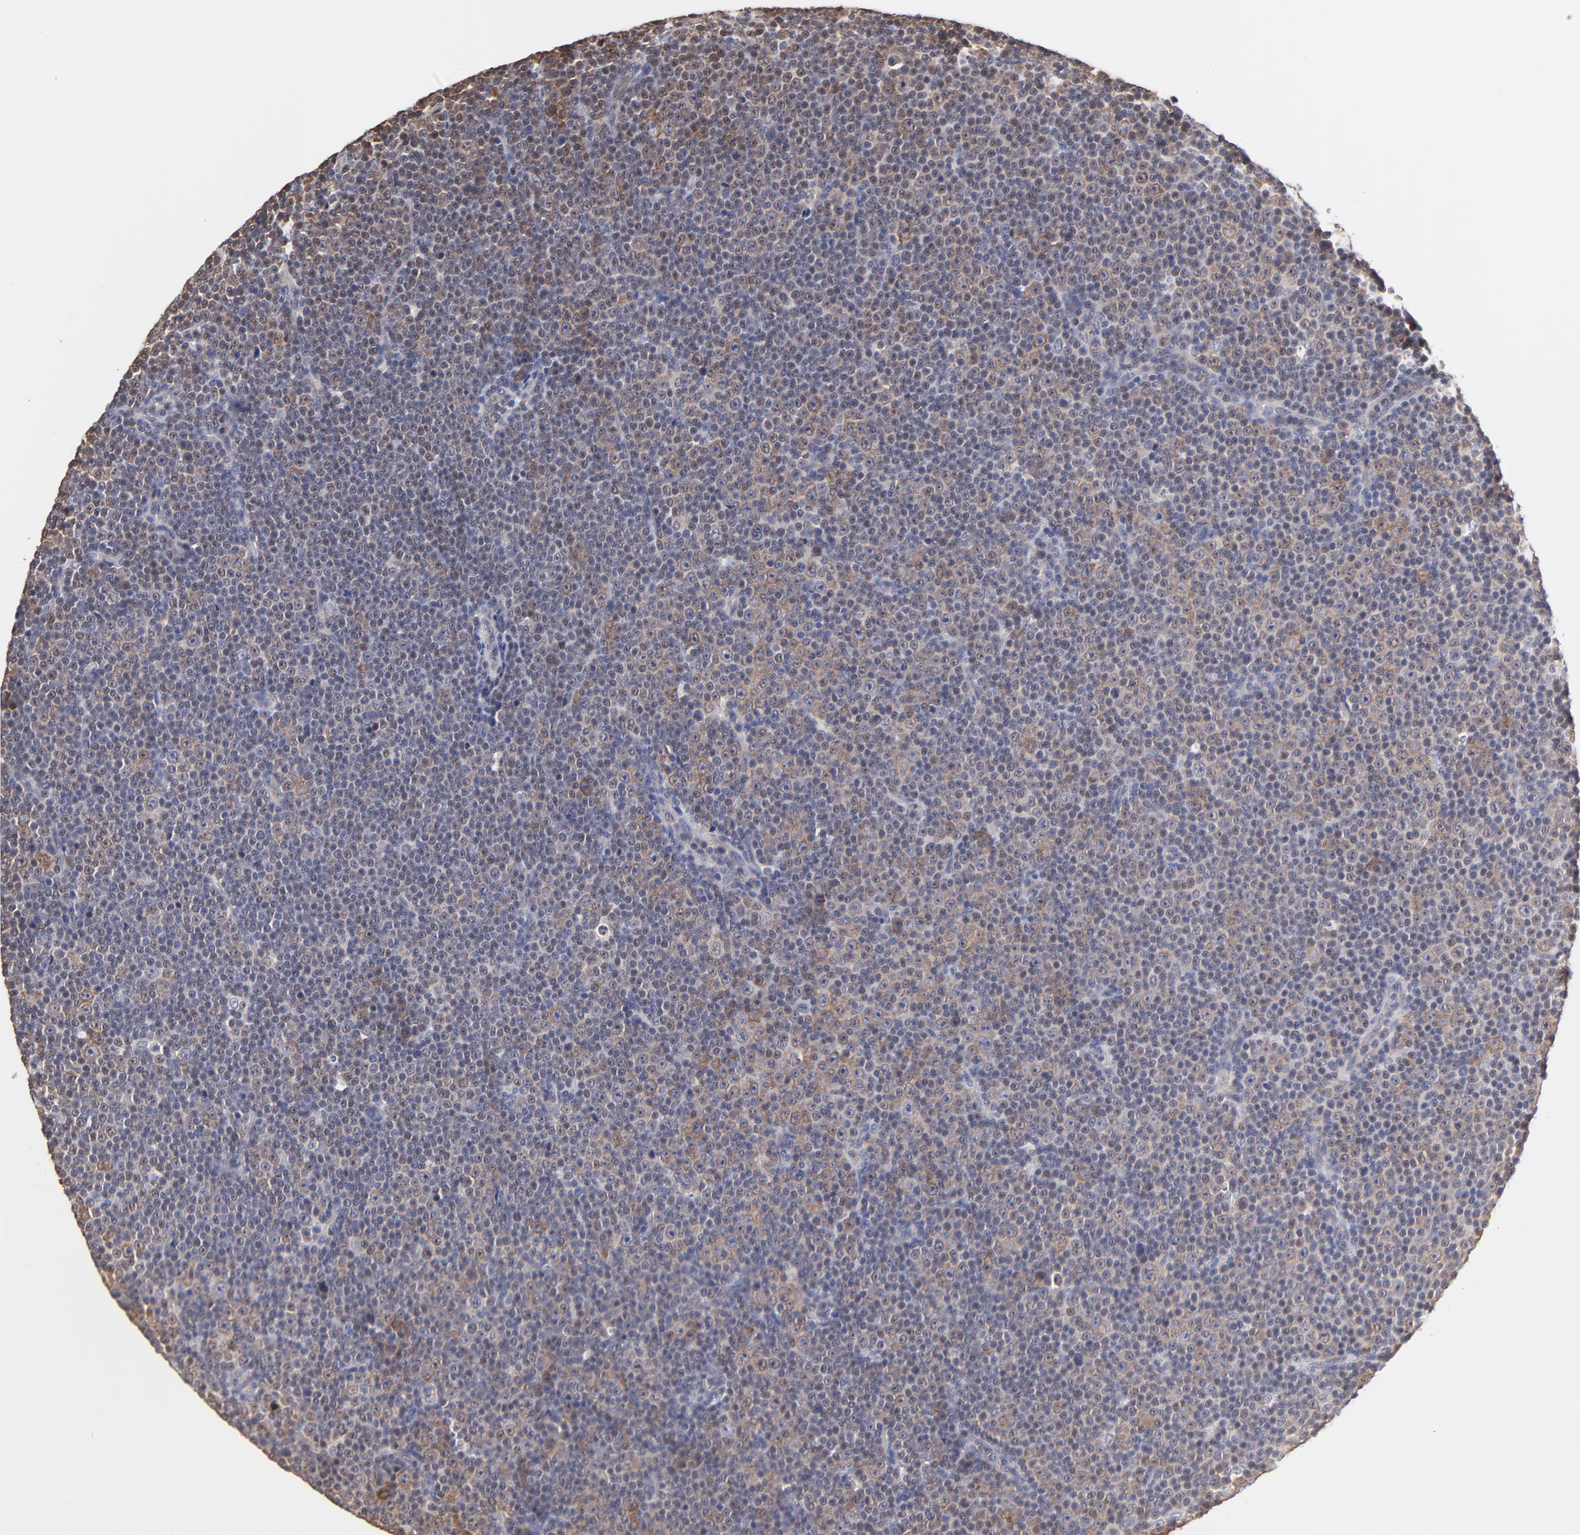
{"staining": {"intensity": "weak", "quantity": "25%-75%", "location": "cytoplasmic/membranous,nuclear"}, "tissue": "lymphoma", "cell_type": "Tumor cells", "image_type": "cancer", "snomed": [{"axis": "morphology", "description": "Malignant lymphoma, non-Hodgkin's type, Low grade"}, {"axis": "topography", "description": "Lymph node"}], "caption": "Lymphoma stained for a protein shows weak cytoplasmic/membranous and nuclear positivity in tumor cells. (Stains: DAB (3,3'-diaminobenzidine) in brown, nuclei in blue, Microscopy: brightfield microscopy at high magnification).", "gene": "CCT2", "patient": {"sex": "female", "age": 67}}